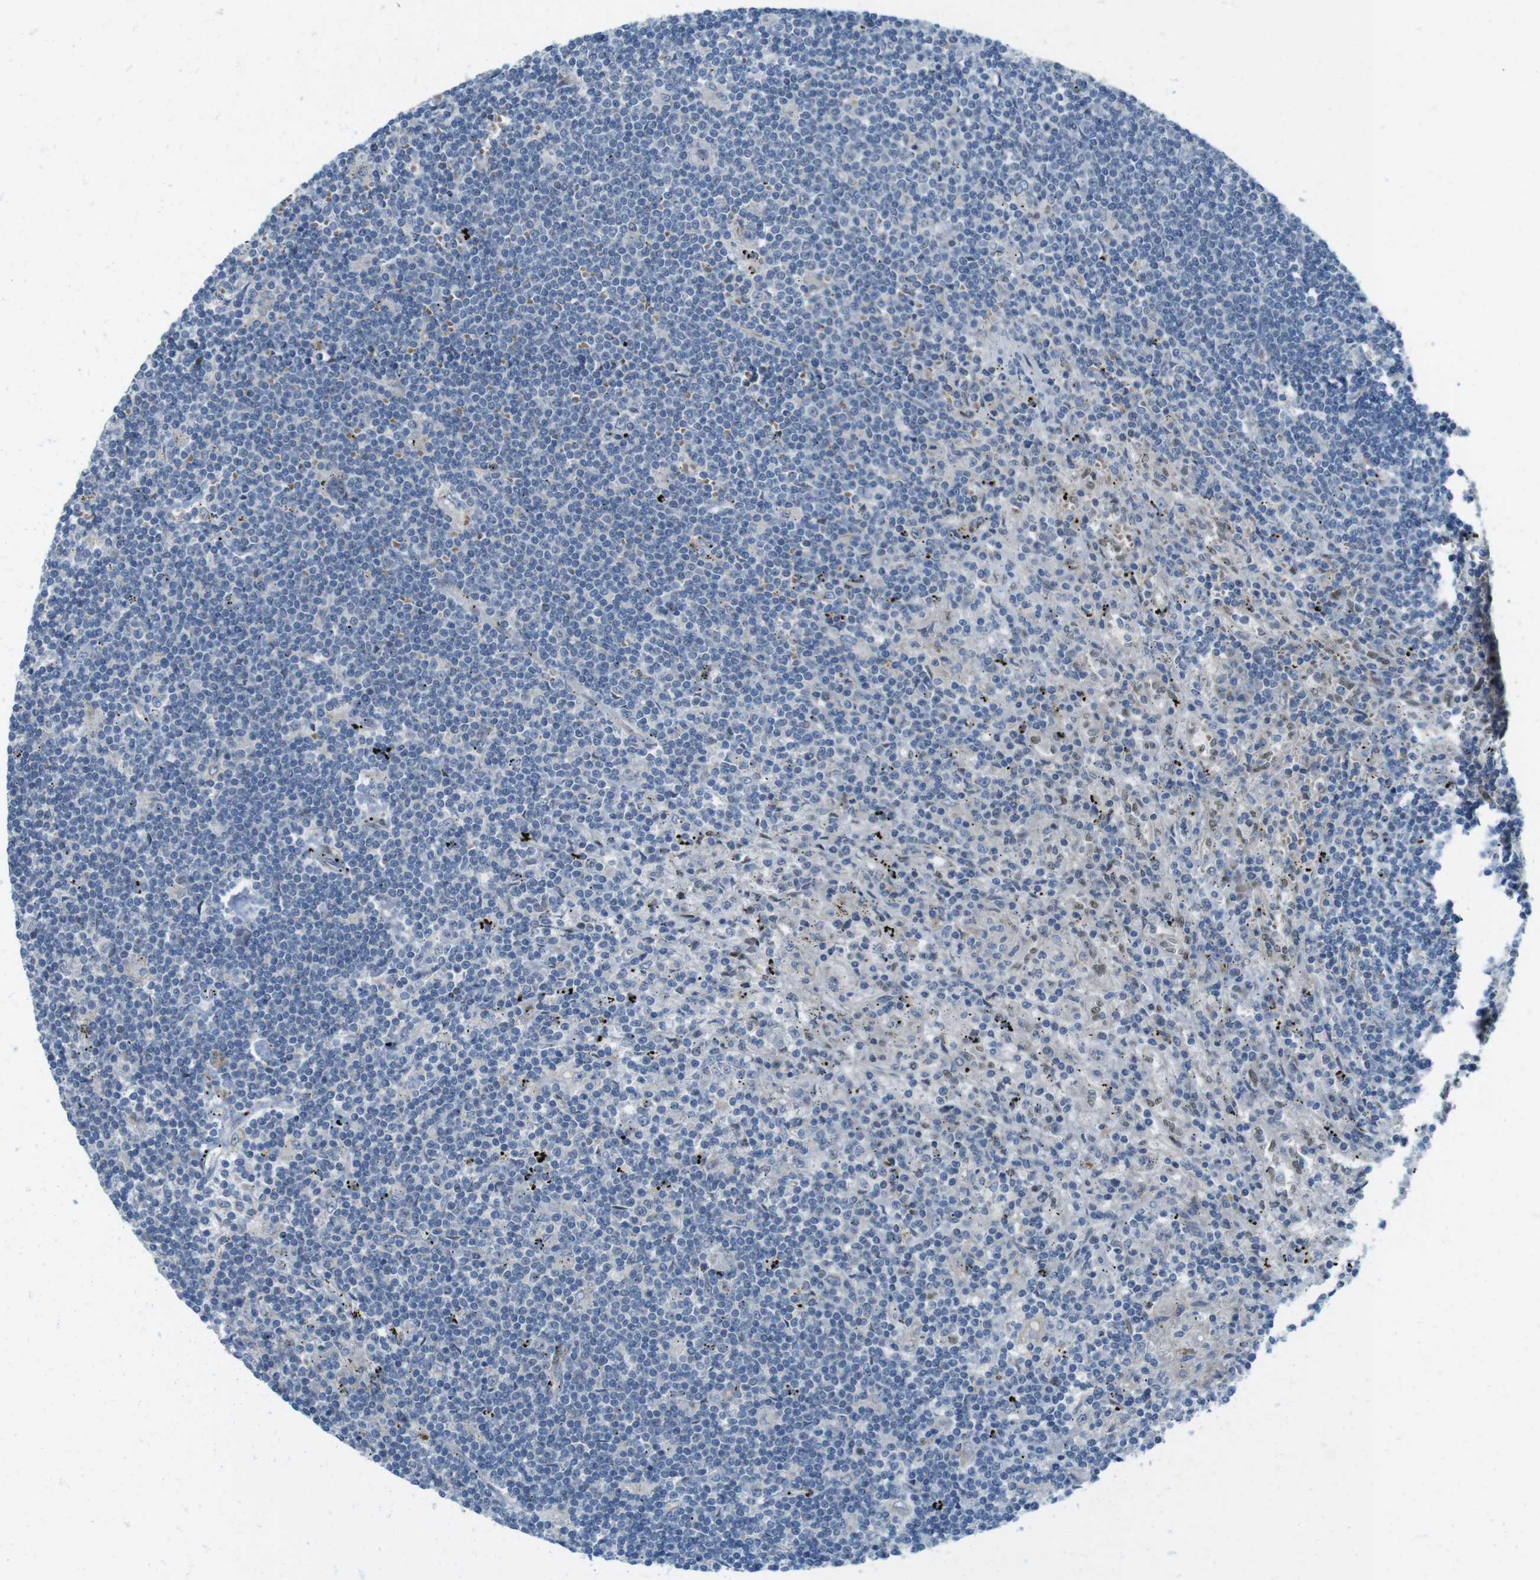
{"staining": {"intensity": "weak", "quantity": "25%-75%", "location": "nuclear"}, "tissue": "lymphoma", "cell_type": "Tumor cells", "image_type": "cancer", "snomed": [{"axis": "morphology", "description": "Malignant lymphoma, non-Hodgkin's type, Low grade"}, {"axis": "topography", "description": "Spleen"}], "caption": "This image shows immunohistochemistry staining of lymphoma, with low weak nuclear positivity in approximately 25%-75% of tumor cells.", "gene": "SKI", "patient": {"sex": "male", "age": 76}}